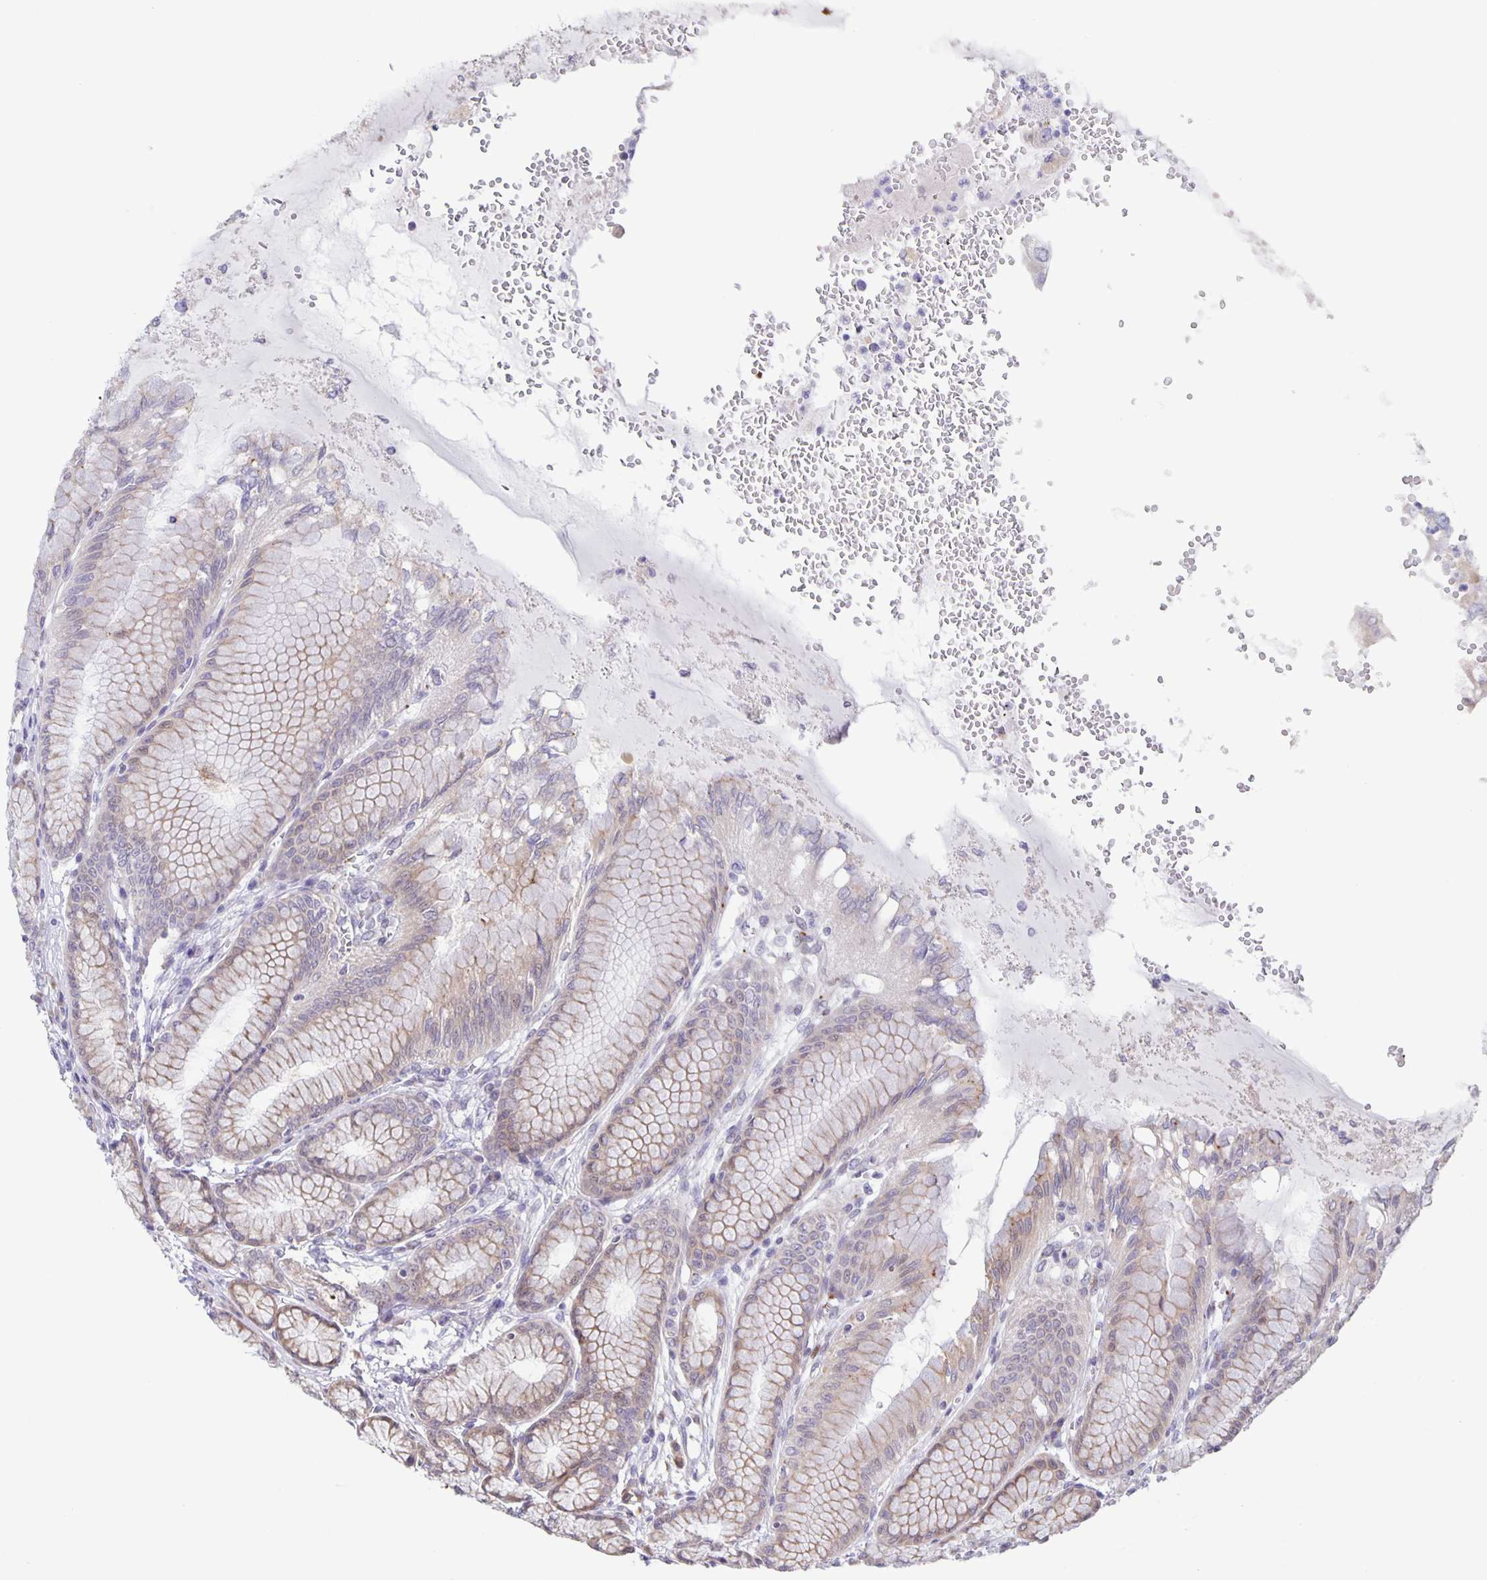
{"staining": {"intensity": "weak", "quantity": "25%-75%", "location": "cytoplasmic/membranous"}, "tissue": "stomach", "cell_type": "Glandular cells", "image_type": "normal", "snomed": [{"axis": "morphology", "description": "Normal tissue, NOS"}, {"axis": "topography", "description": "Stomach"}, {"axis": "topography", "description": "Stomach, lower"}], "caption": "This micrograph demonstrates IHC staining of benign human stomach, with low weak cytoplasmic/membranous staining in about 25%-75% of glandular cells.", "gene": "MAPK12", "patient": {"sex": "male", "age": 76}}